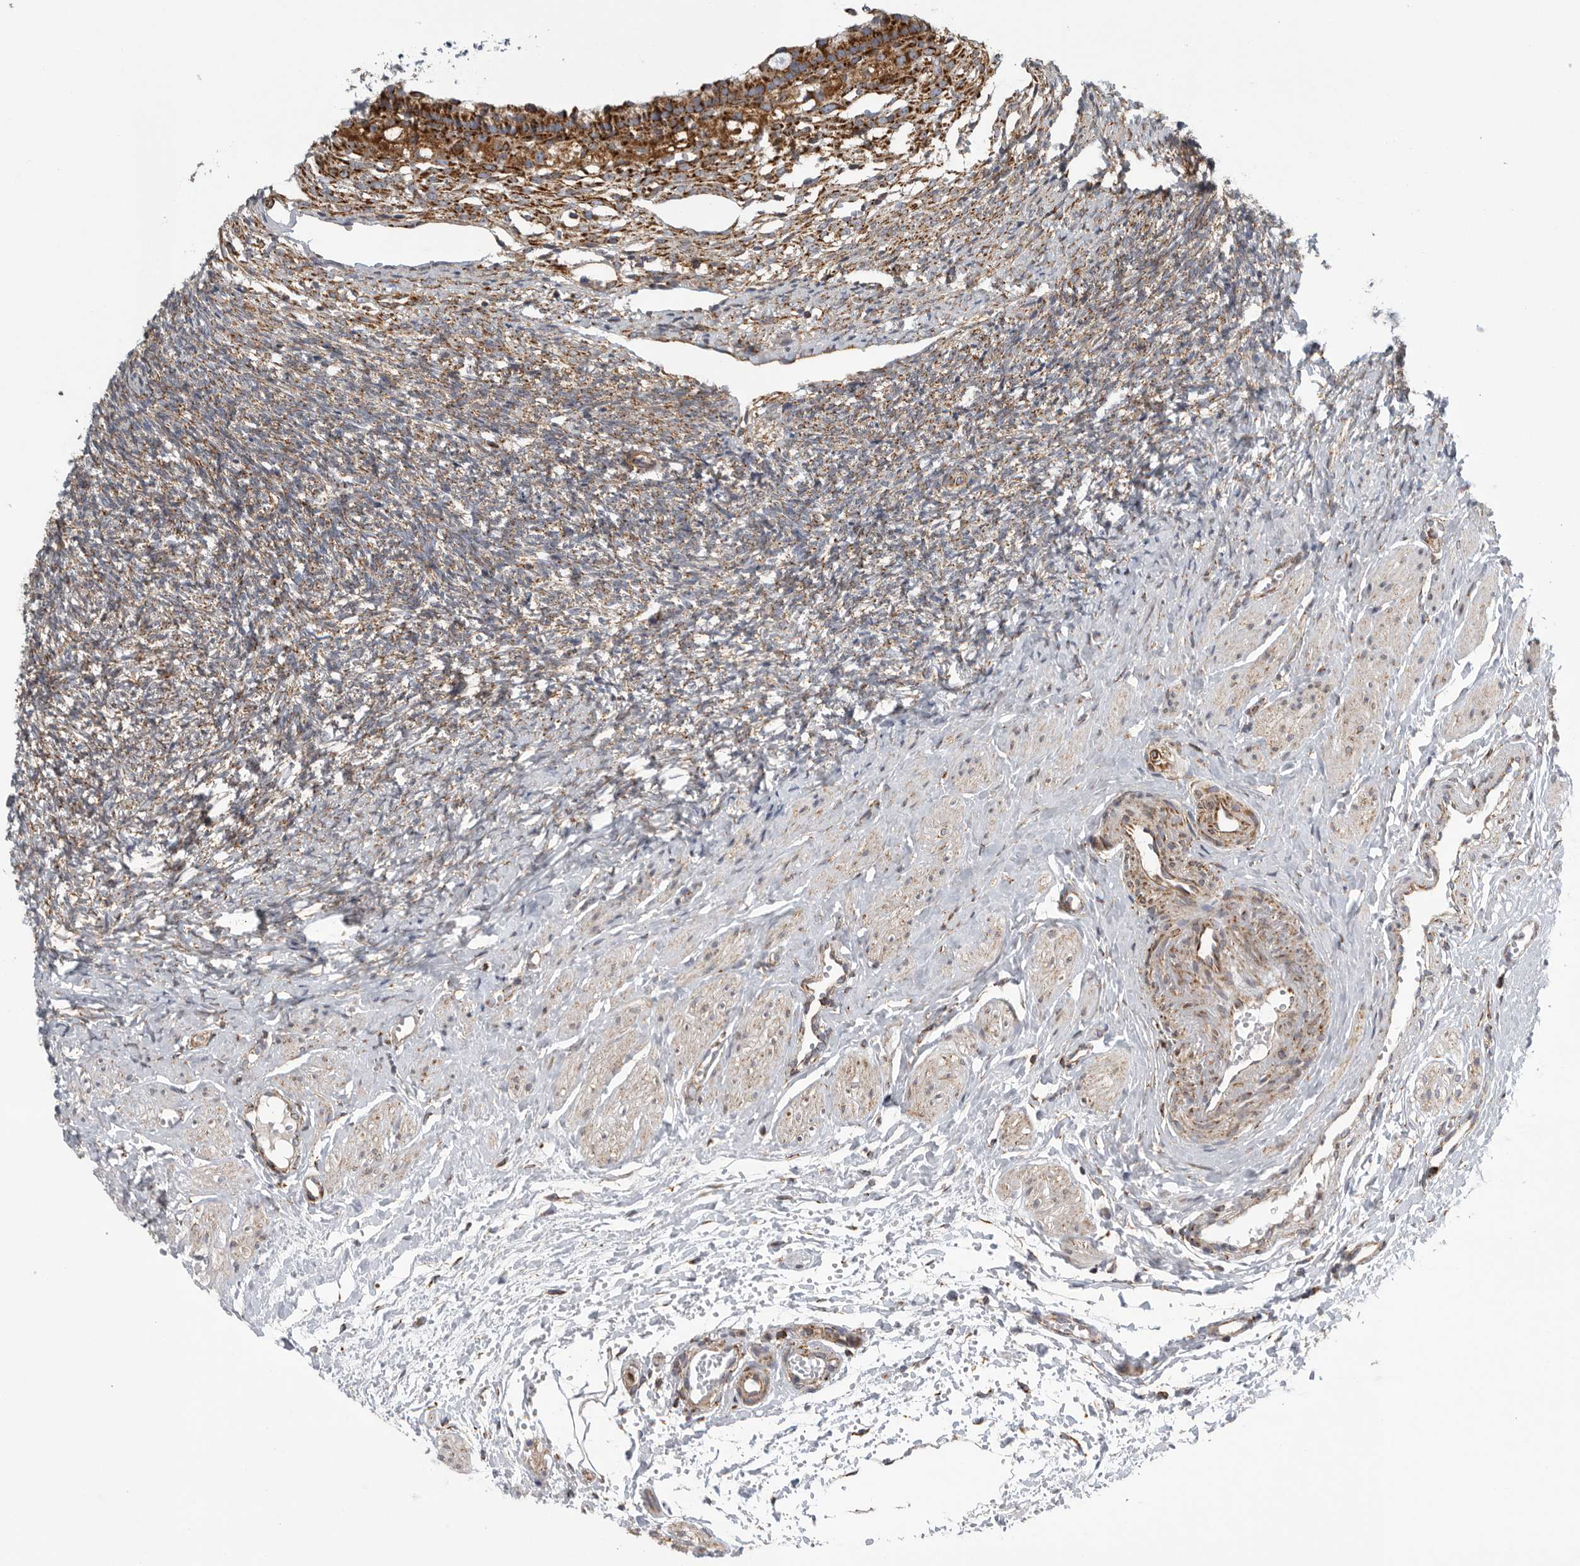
{"staining": {"intensity": "strong", "quantity": "<25%", "location": "cytoplasmic/membranous"}, "tissue": "ovary", "cell_type": "Ovarian stroma cells", "image_type": "normal", "snomed": [{"axis": "morphology", "description": "Normal tissue, NOS"}, {"axis": "topography", "description": "Ovary"}], "caption": "A brown stain labels strong cytoplasmic/membranous staining of a protein in ovarian stroma cells of unremarkable ovary.", "gene": "FKBP8", "patient": {"sex": "female", "age": 41}}